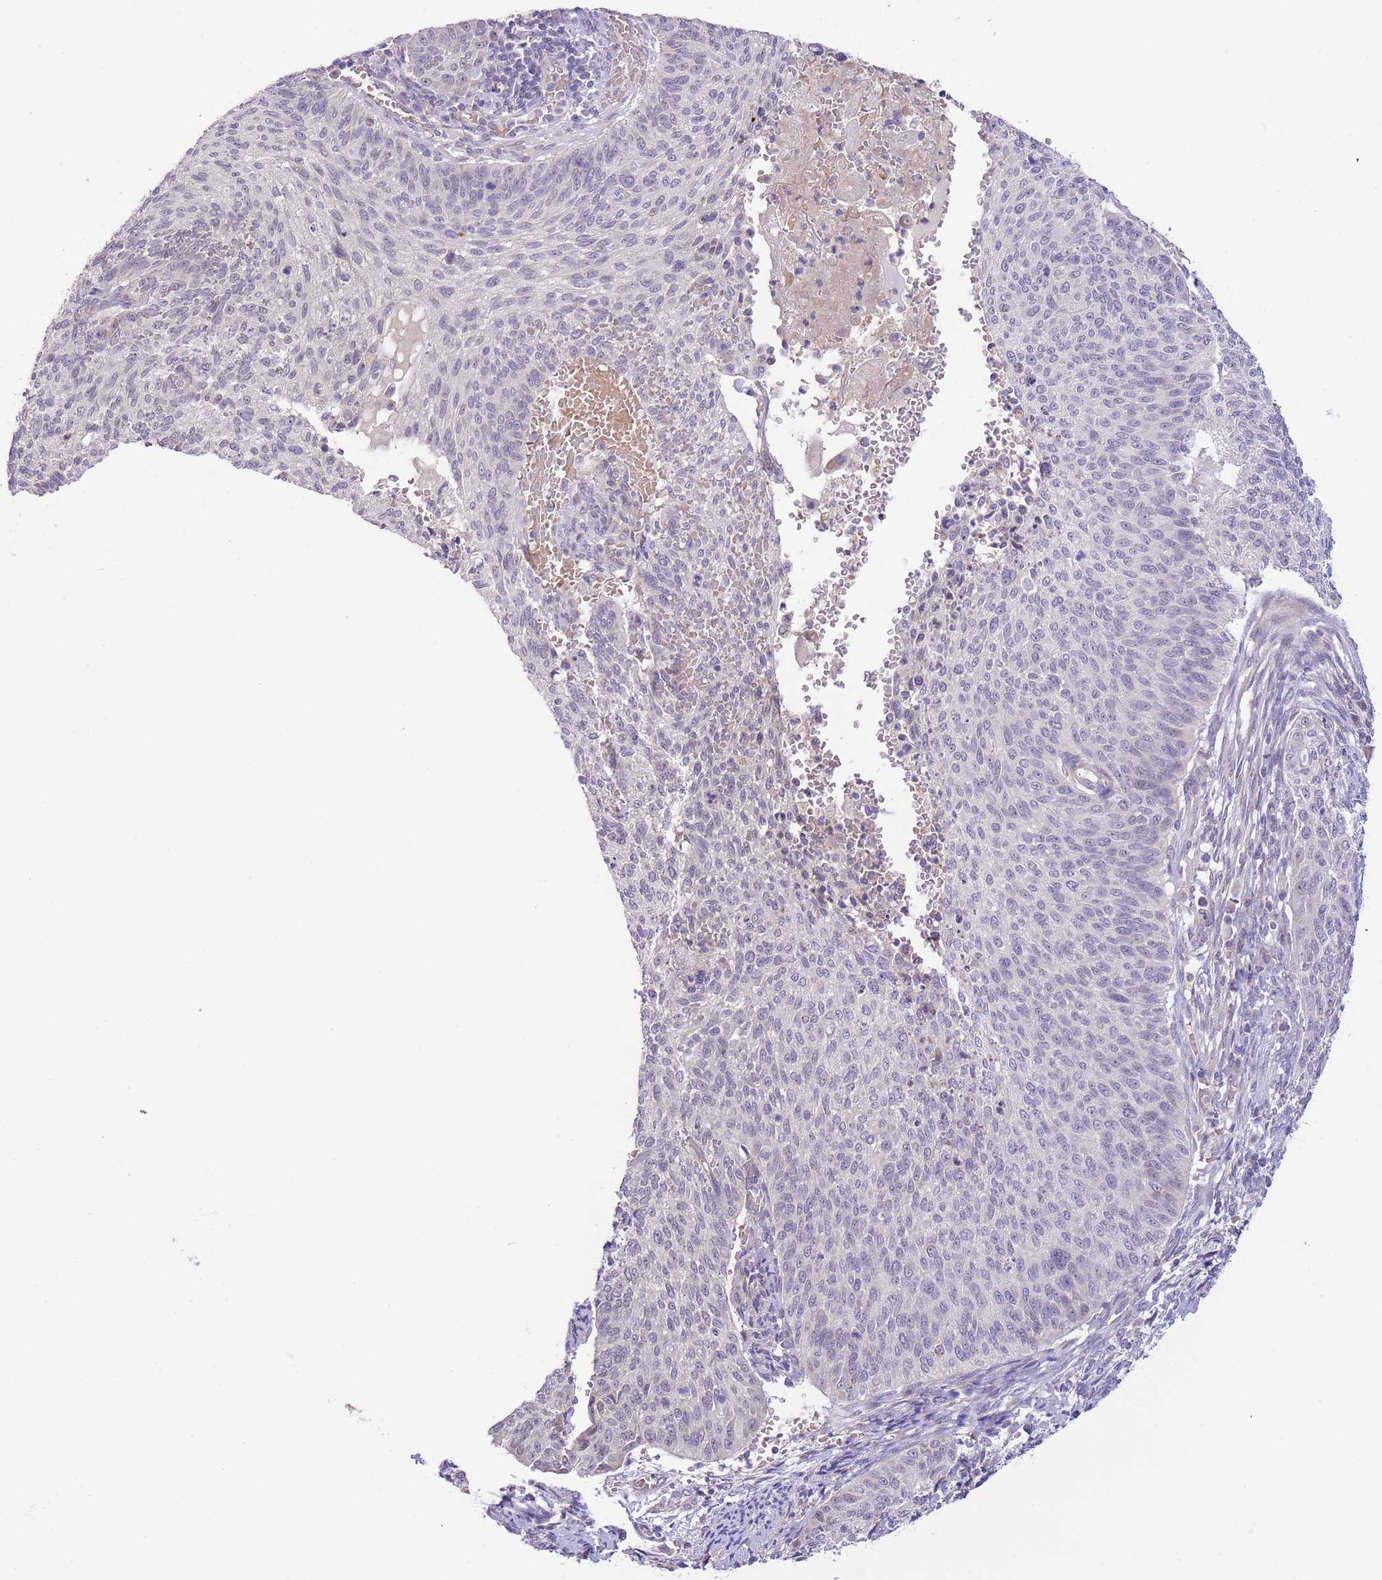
{"staining": {"intensity": "negative", "quantity": "none", "location": "none"}, "tissue": "cervical cancer", "cell_type": "Tumor cells", "image_type": "cancer", "snomed": [{"axis": "morphology", "description": "Squamous cell carcinoma, NOS"}, {"axis": "topography", "description": "Cervix"}], "caption": "Immunohistochemistry micrograph of neoplastic tissue: squamous cell carcinoma (cervical) stained with DAB exhibits no significant protein expression in tumor cells.", "gene": "AP1S2", "patient": {"sex": "female", "age": 70}}